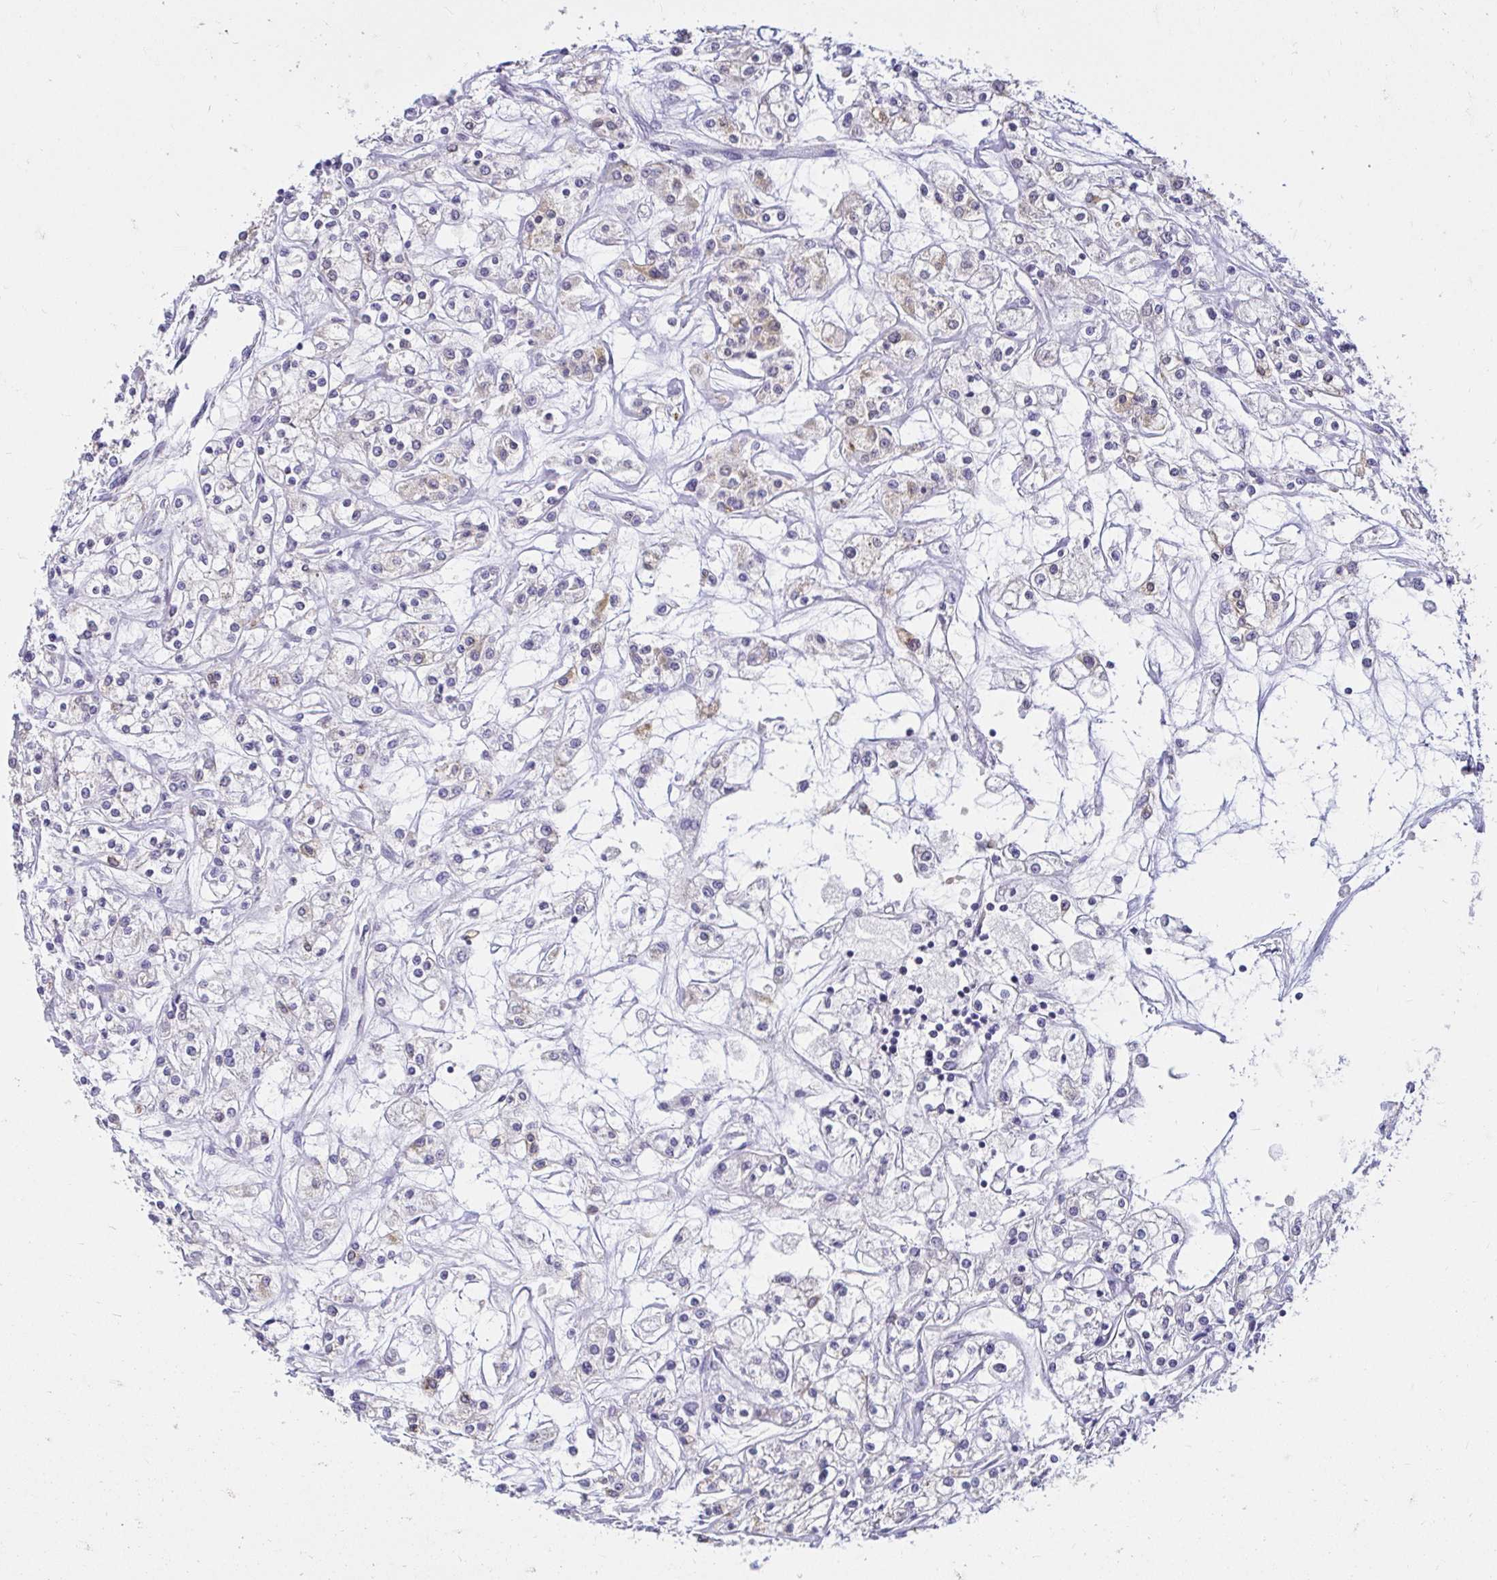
{"staining": {"intensity": "weak", "quantity": "<25%", "location": "cytoplasmic/membranous"}, "tissue": "renal cancer", "cell_type": "Tumor cells", "image_type": "cancer", "snomed": [{"axis": "morphology", "description": "Adenocarcinoma, NOS"}, {"axis": "topography", "description": "Kidney"}], "caption": "A micrograph of adenocarcinoma (renal) stained for a protein shows no brown staining in tumor cells.", "gene": "RIMS4", "patient": {"sex": "female", "age": 59}}